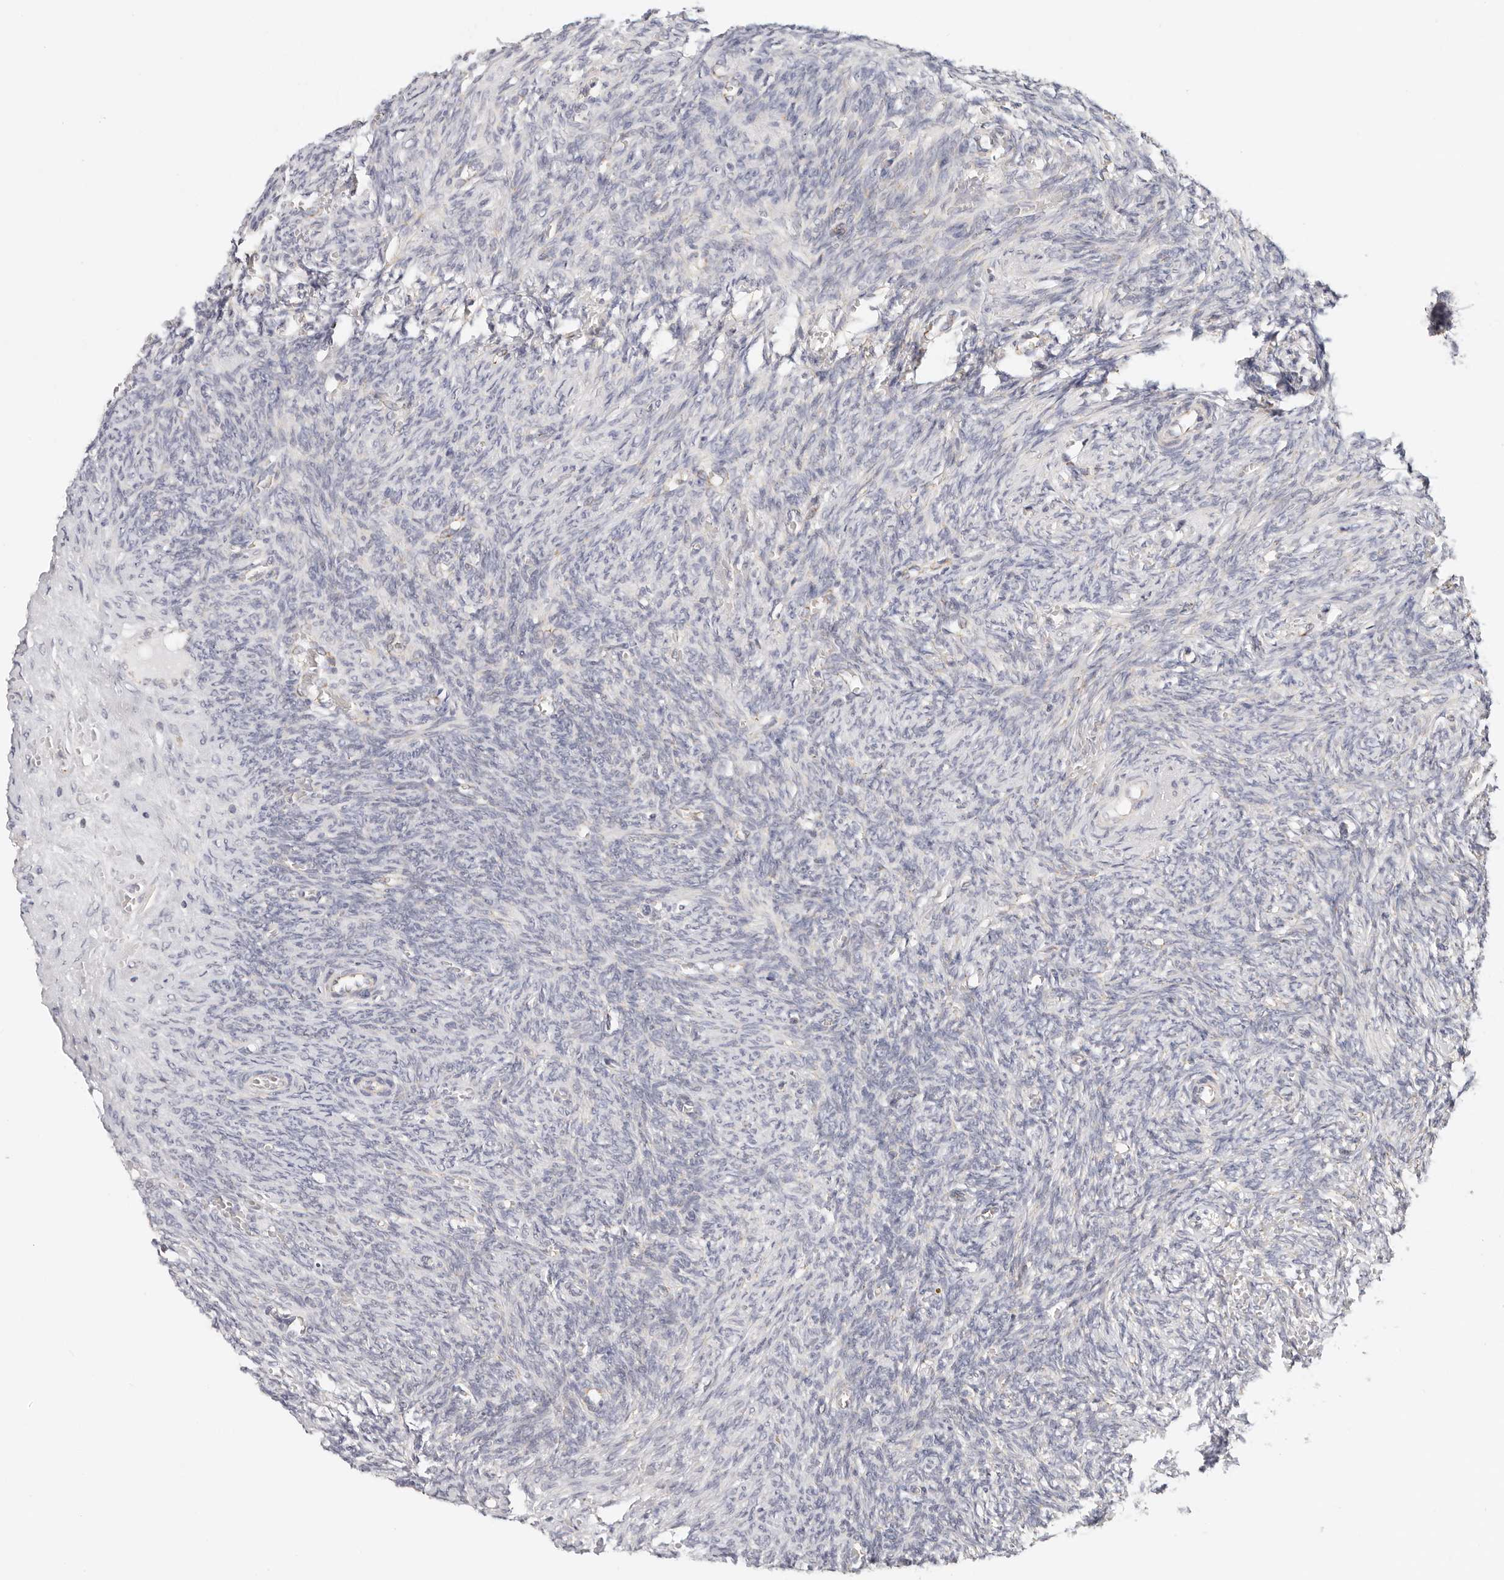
{"staining": {"intensity": "strong", "quantity": "<25%", "location": "cytoplasmic/membranous"}, "tissue": "ovary", "cell_type": "Ovarian stroma cells", "image_type": "normal", "snomed": [{"axis": "morphology", "description": "Normal tissue, NOS"}, {"axis": "topography", "description": "Ovary"}], "caption": "Ovary stained with a brown dye exhibits strong cytoplasmic/membranous positive staining in about <25% of ovarian stroma cells.", "gene": "AFDN", "patient": {"sex": "female", "age": 41}}